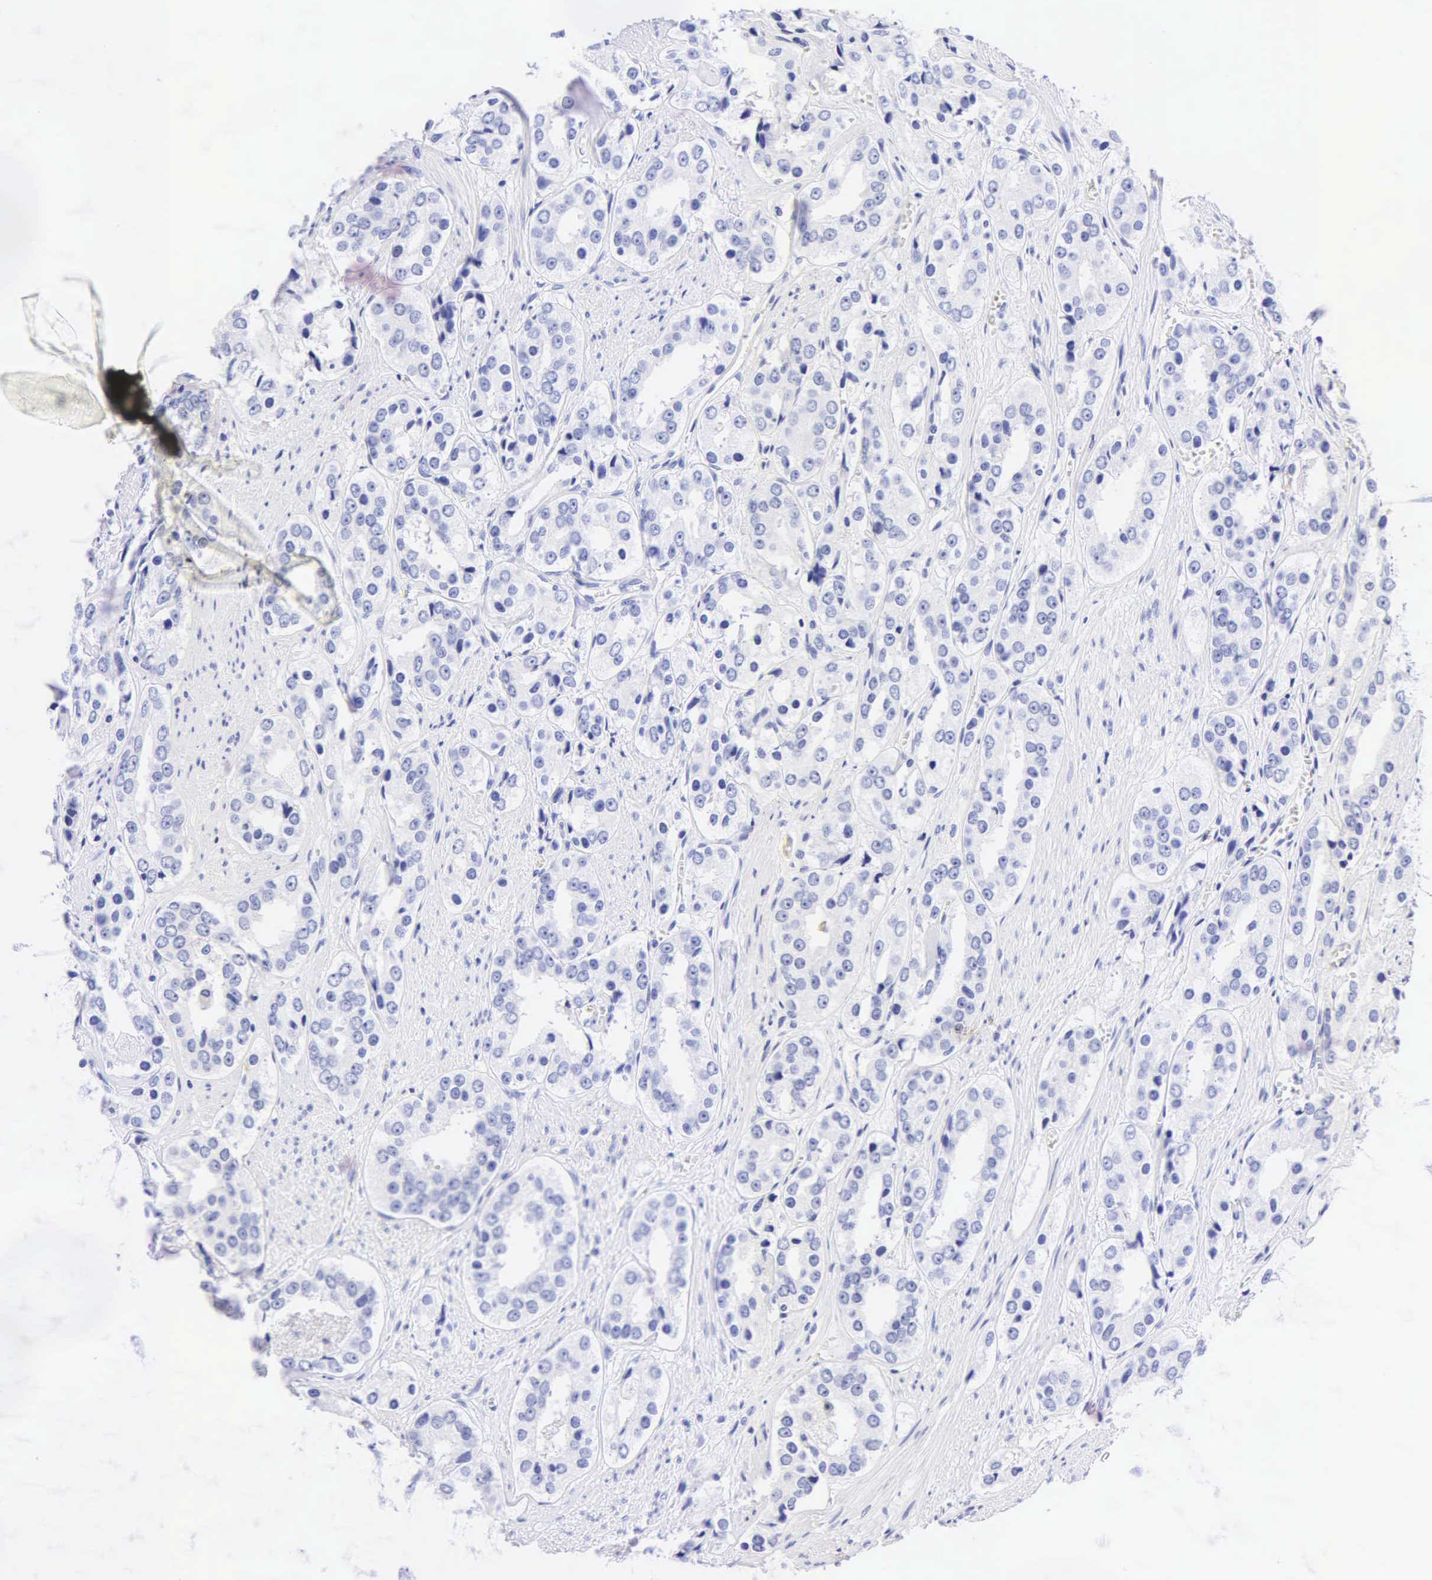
{"staining": {"intensity": "negative", "quantity": "none", "location": "none"}, "tissue": "prostate cancer", "cell_type": "Tumor cells", "image_type": "cancer", "snomed": [{"axis": "morphology", "description": "Adenocarcinoma, Medium grade"}, {"axis": "topography", "description": "Prostate"}], "caption": "Protein analysis of prostate adenocarcinoma (medium-grade) exhibits no significant staining in tumor cells.", "gene": "KRT20", "patient": {"sex": "male", "age": 73}}